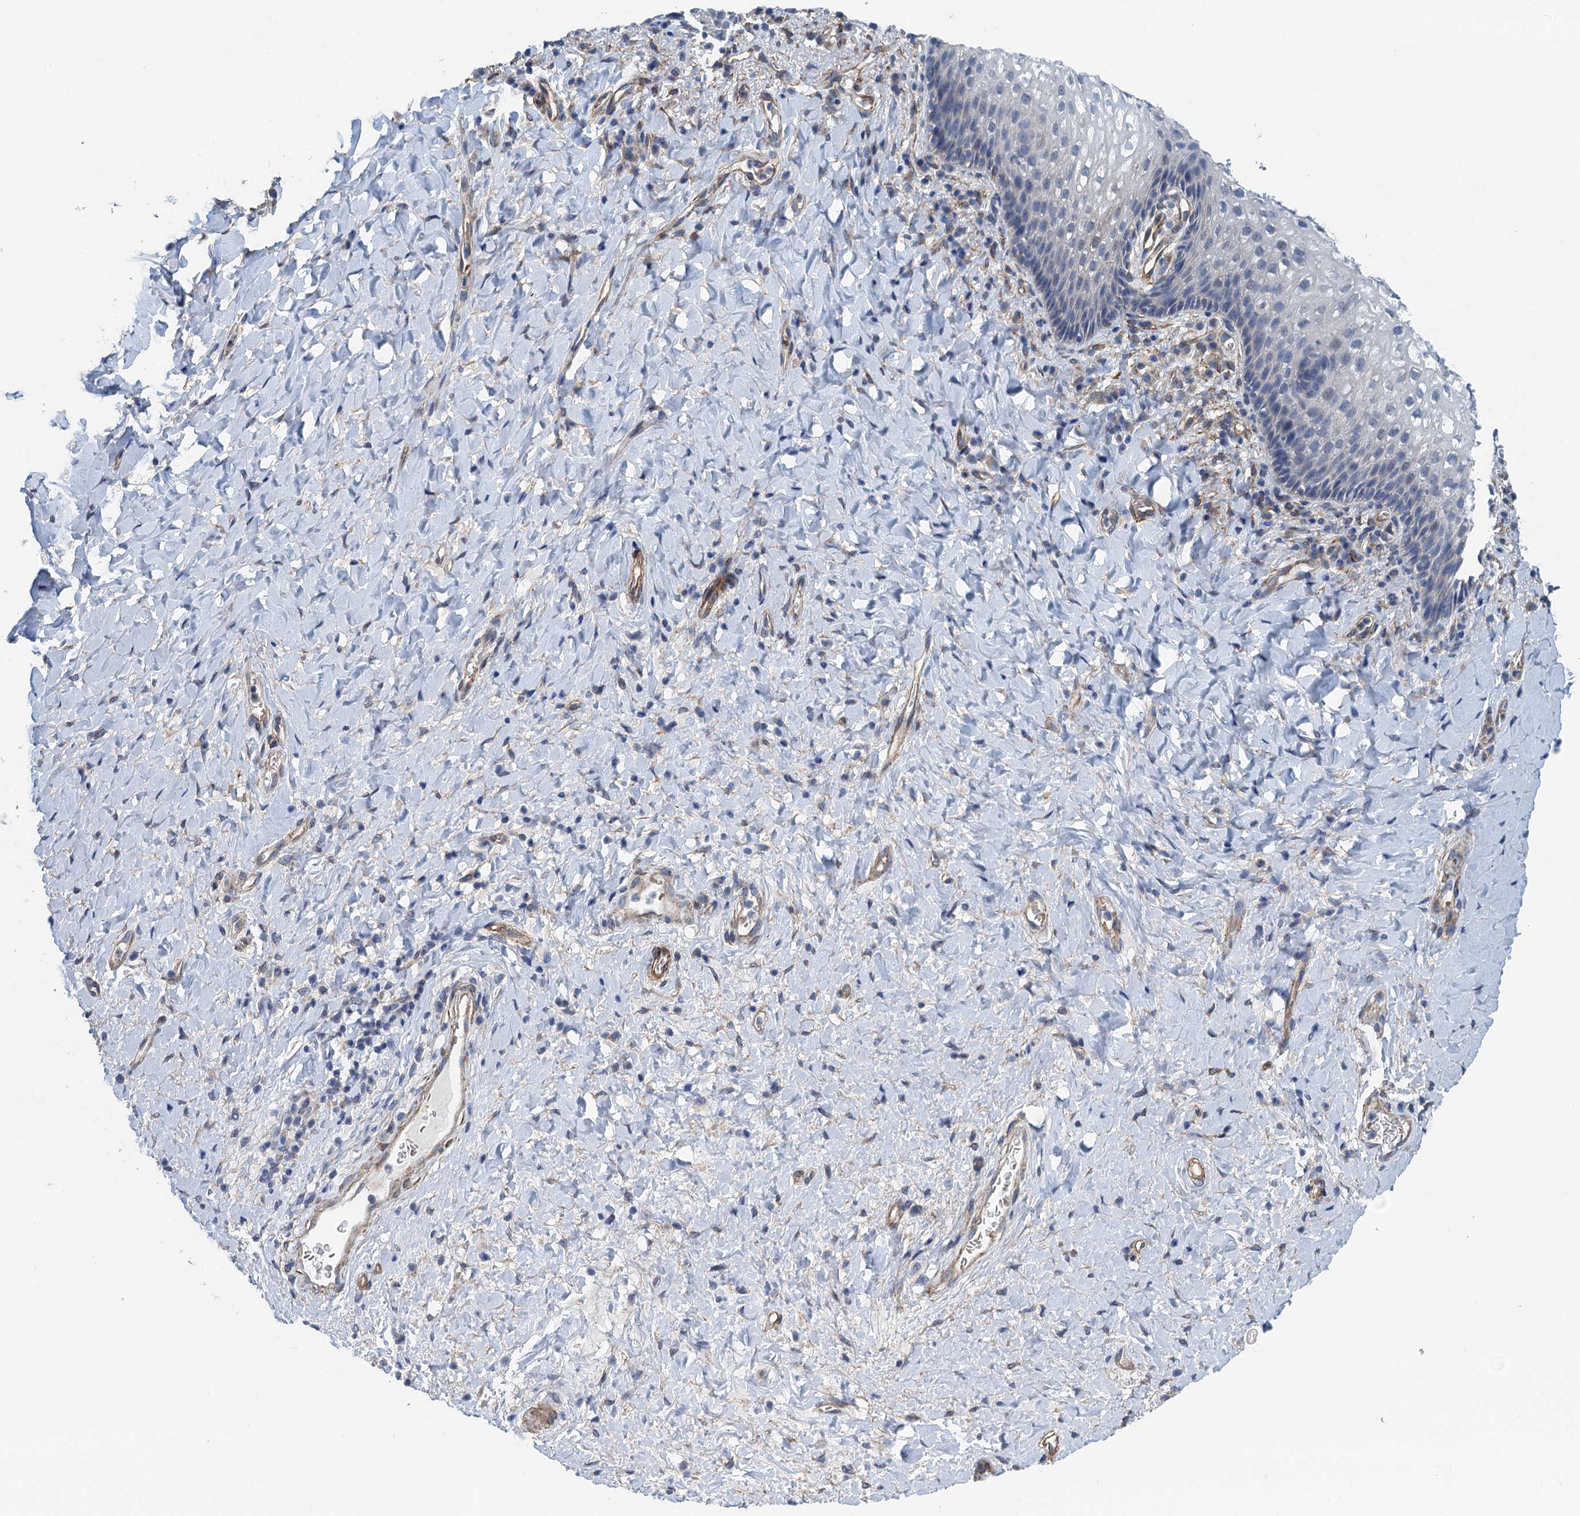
{"staining": {"intensity": "negative", "quantity": "none", "location": "none"}, "tissue": "vagina", "cell_type": "Squamous epithelial cells", "image_type": "normal", "snomed": [{"axis": "morphology", "description": "Normal tissue, NOS"}, {"axis": "topography", "description": "Vagina"}], "caption": "Immunohistochemistry (IHC) image of normal vagina stained for a protein (brown), which demonstrates no expression in squamous epithelial cells. The staining is performed using DAB (3,3'-diaminobenzidine) brown chromogen with nuclei counter-stained in using hematoxylin.", "gene": "RSAD2", "patient": {"sex": "female", "age": 60}}